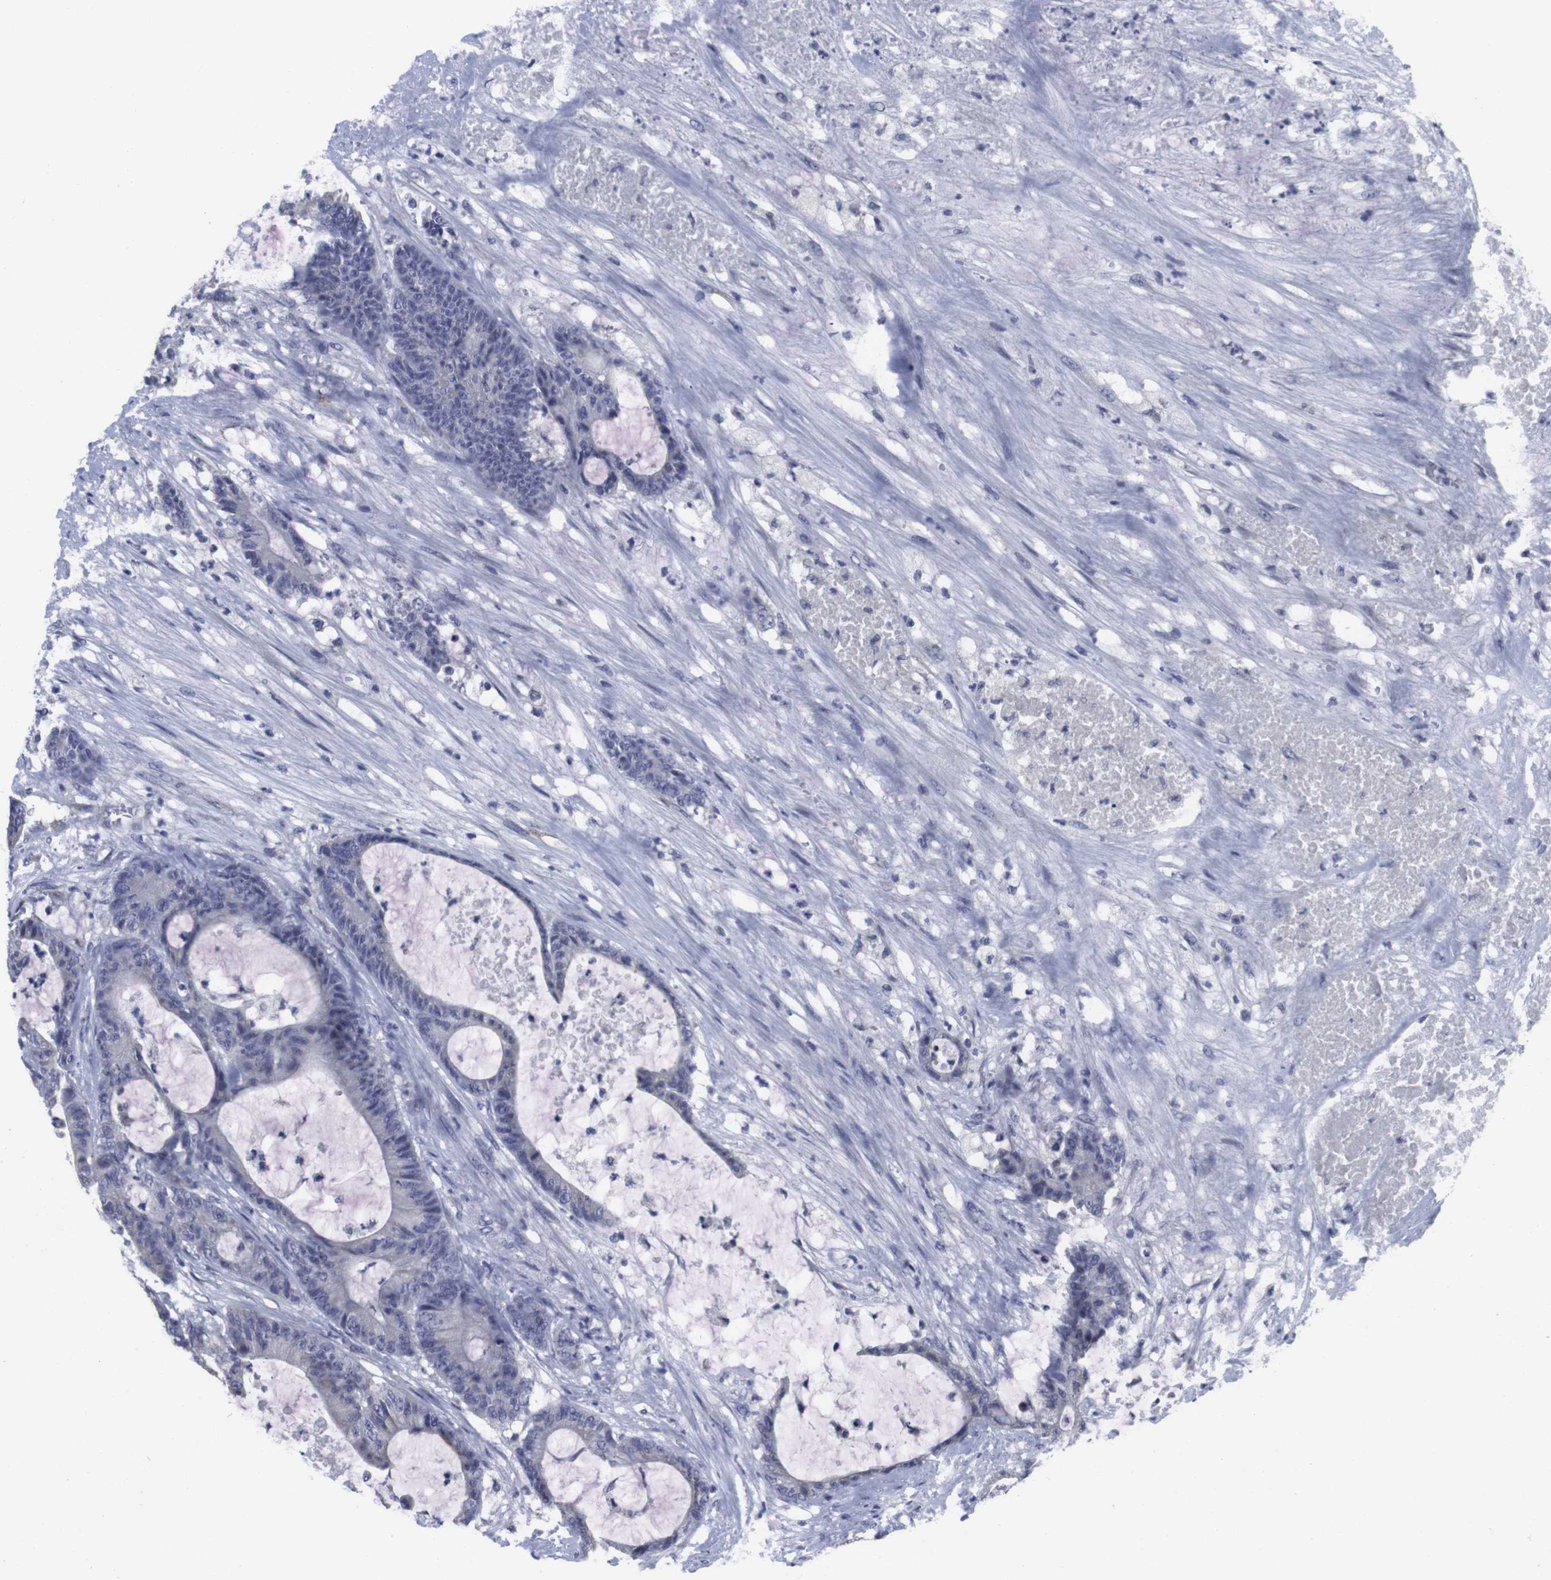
{"staining": {"intensity": "negative", "quantity": "none", "location": "none"}, "tissue": "colorectal cancer", "cell_type": "Tumor cells", "image_type": "cancer", "snomed": [{"axis": "morphology", "description": "Adenocarcinoma, NOS"}, {"axis": "topography", "description": "Colon"}], "caption": "Colorectal cancer was stained to show a protein in brown. There is no significant positivity in tumor cells. (DAB (3,3'-diaminobenzidine) immunohistochemistry, high magnification).", "gene": "SNCG", "patient": {"sex": "female", "age": 84}}